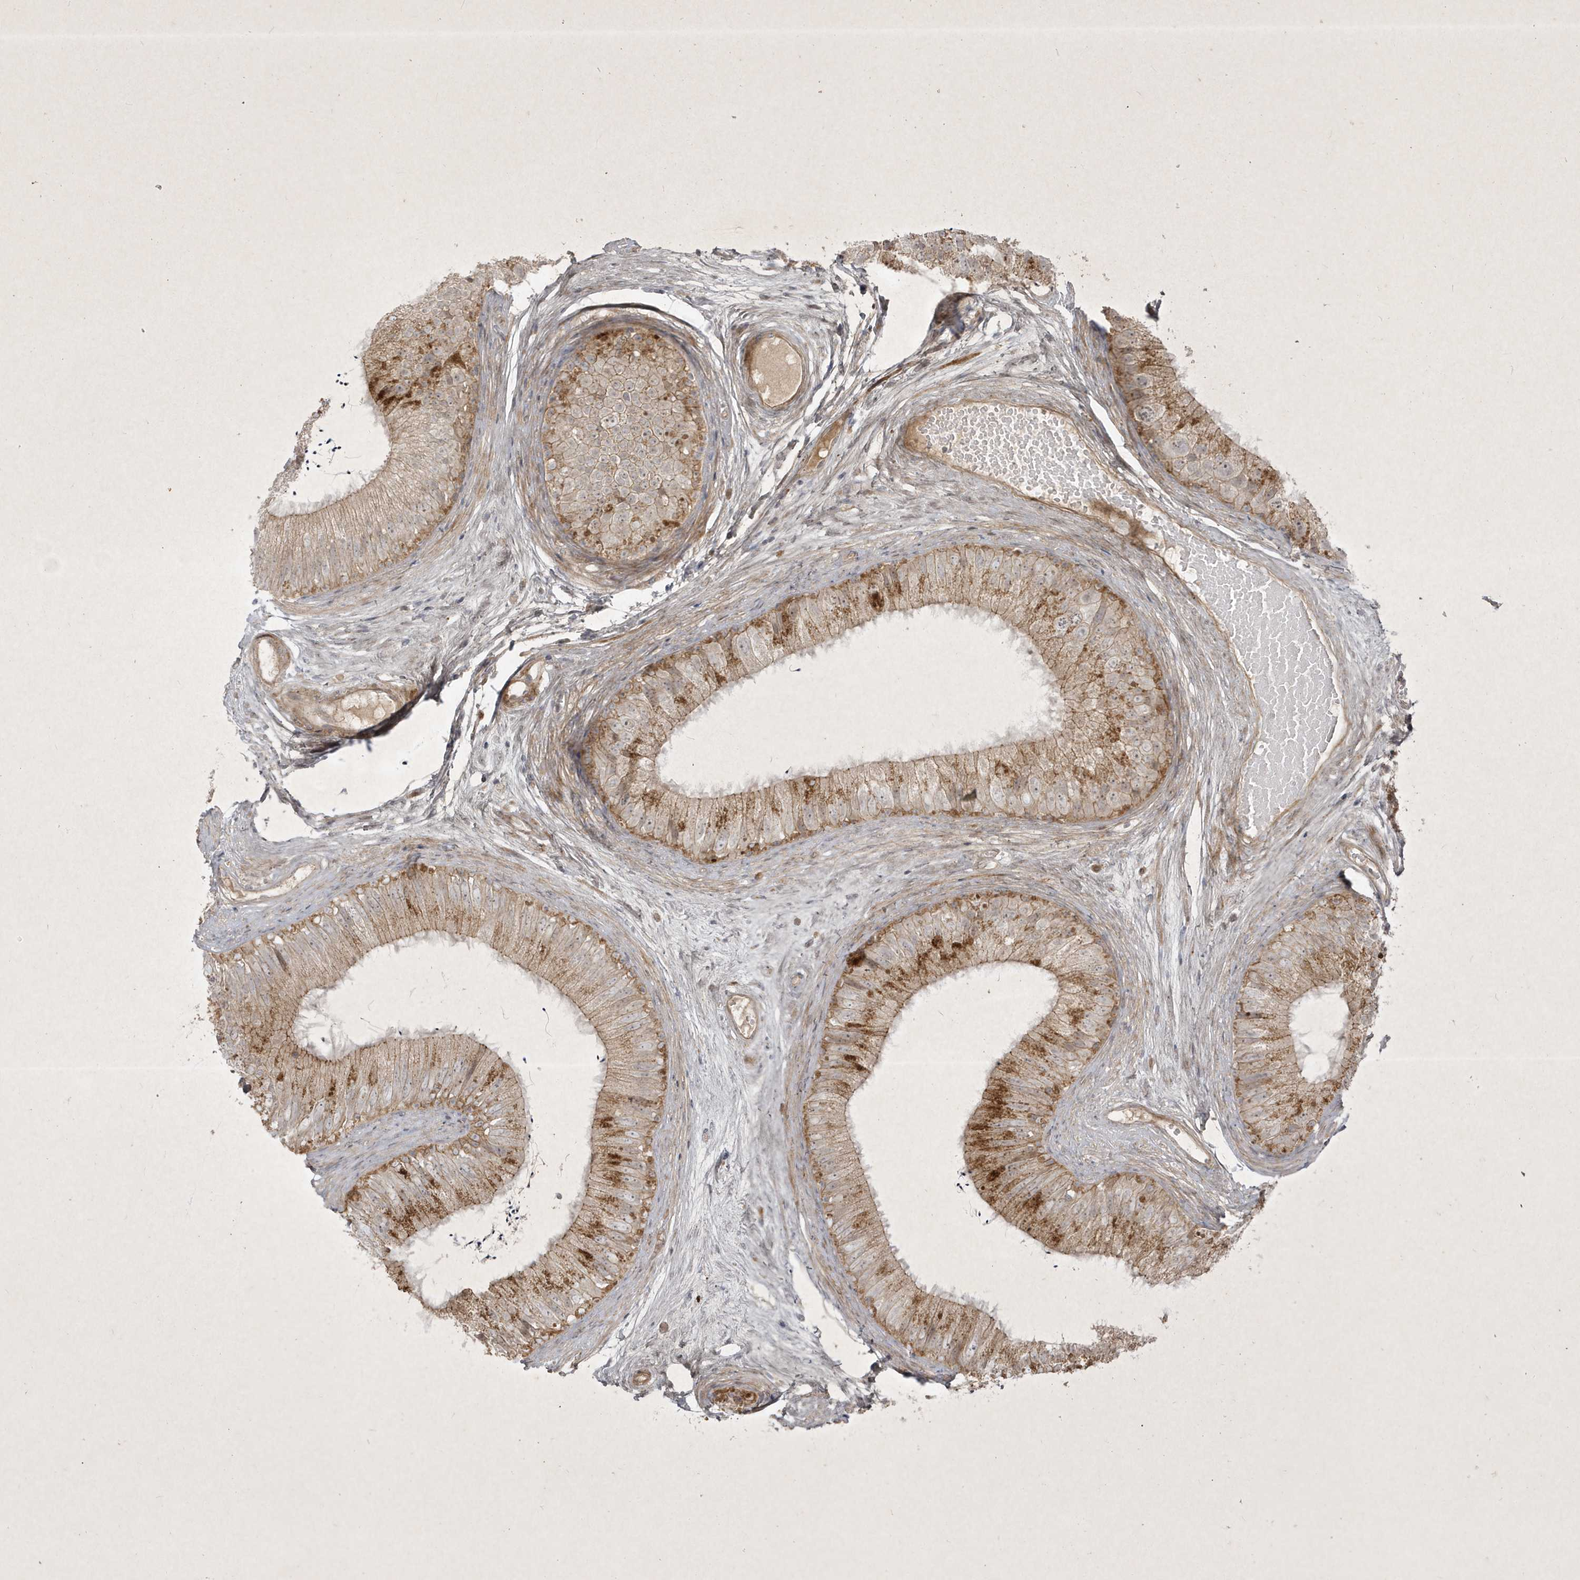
{"staining": {"intensity": "moderate", "quantity": "<25%", "location": "cytoplasmic/membranous"}, "tissue": "epididymis", "cell_type": "Glandular cells", "image_type": "normal", "snomed": [{"axis": "morphology", "description": "Normal tissue, NOS"}, {"axis": "topography", "description": "Epididymis"}], "caption": "Normal epididymis shows moderate cytoplasmic/membranous positivity in approximately <25% of glandular cells, visualized by immunohistochemistry. The protein is shown in brown color, while the nuclei are stained blue.", "gene": "FAM83C", "patient": {"sex": "male", "age": 77}}